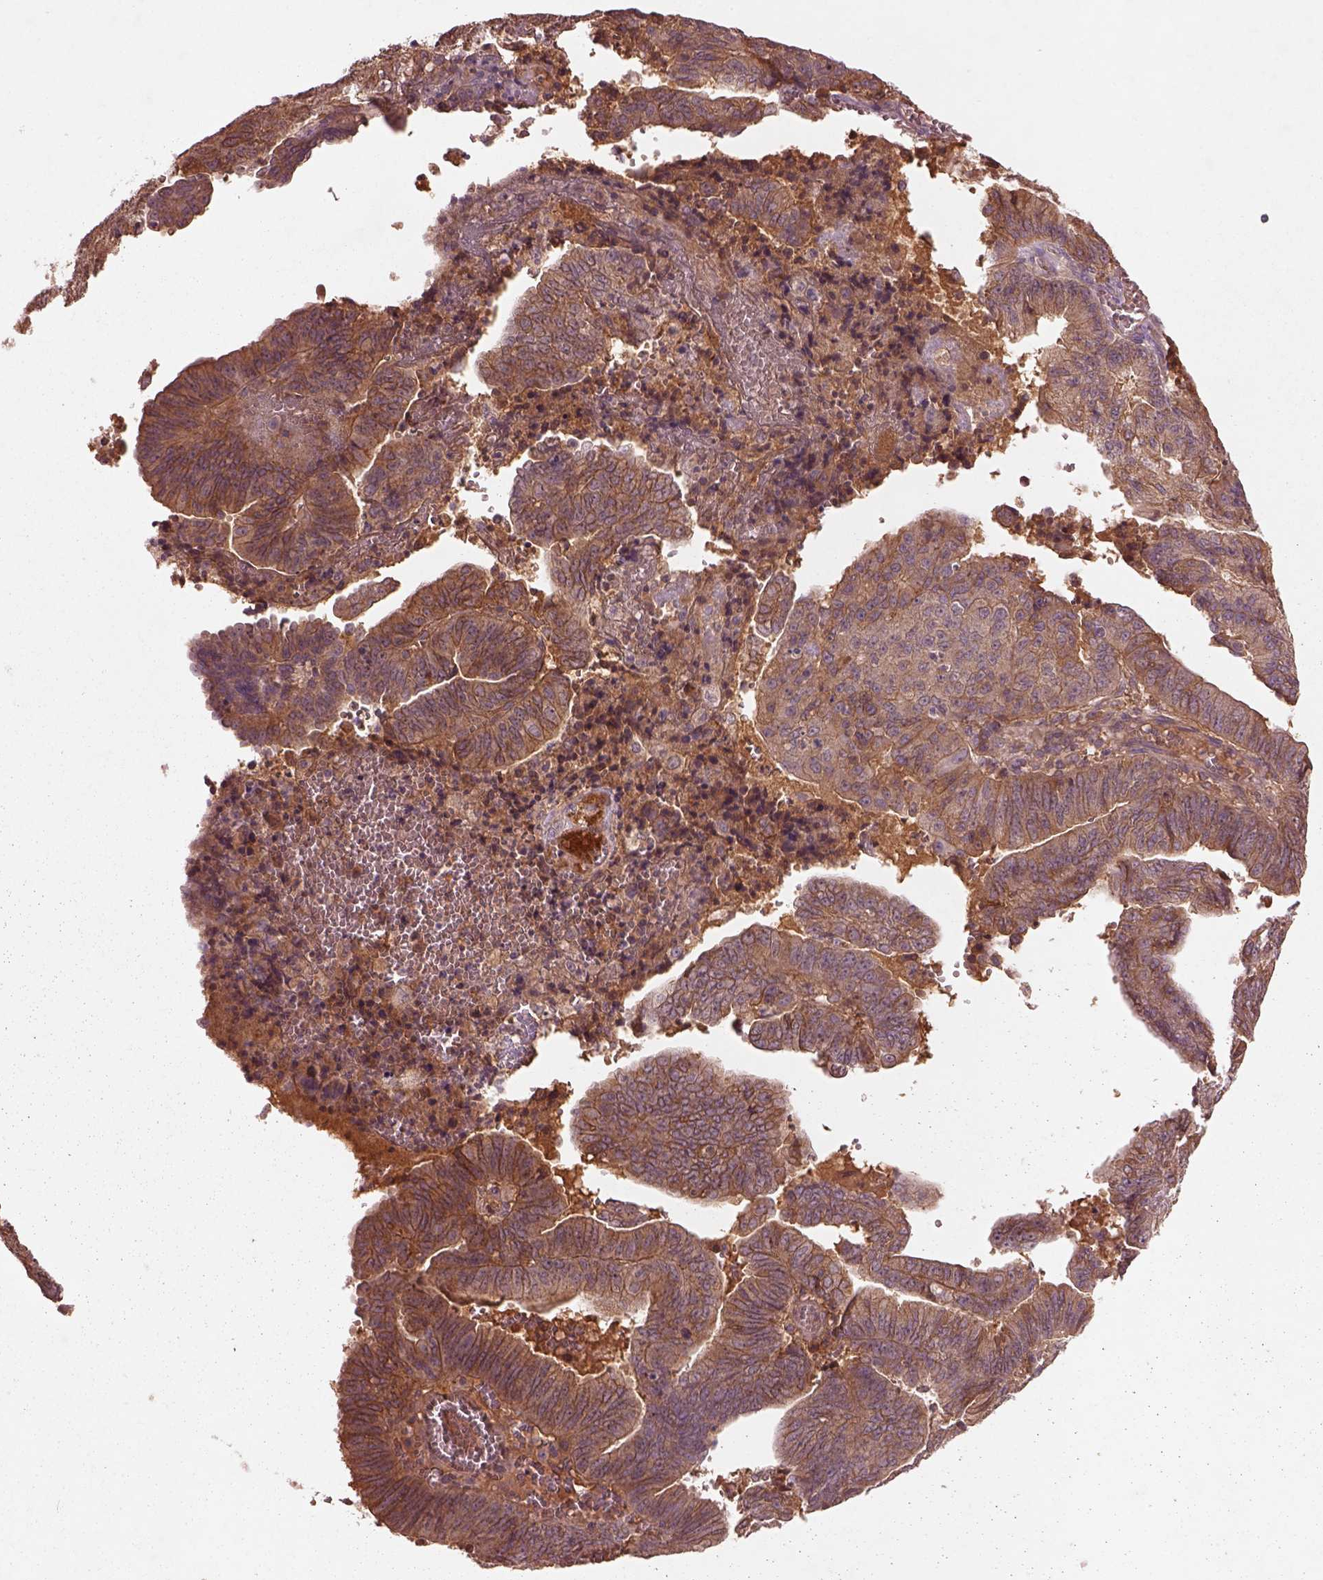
{"staining": {"intensity": "strong", "quantity": ">75%", "location": "cytoplasmic/membranous"}, "tissue": "endometrial cancer", "cell_type": "Tumor cells", "image_type": "cancer", "snomed": [{"axis": "morphology", "description": "Adenocarcinoma, NOS"}, {"axis": "topography", "description": "Endometrium"}], "caption": "This photomicrograph exhibits IHC staining of human adenocarcinoma (endometrial), with high strong cytoplasmic/membranous expression in about >75% of tumor cells.", "gene": "FAM234A", "patient": {"sex": "female", "age": 82}}